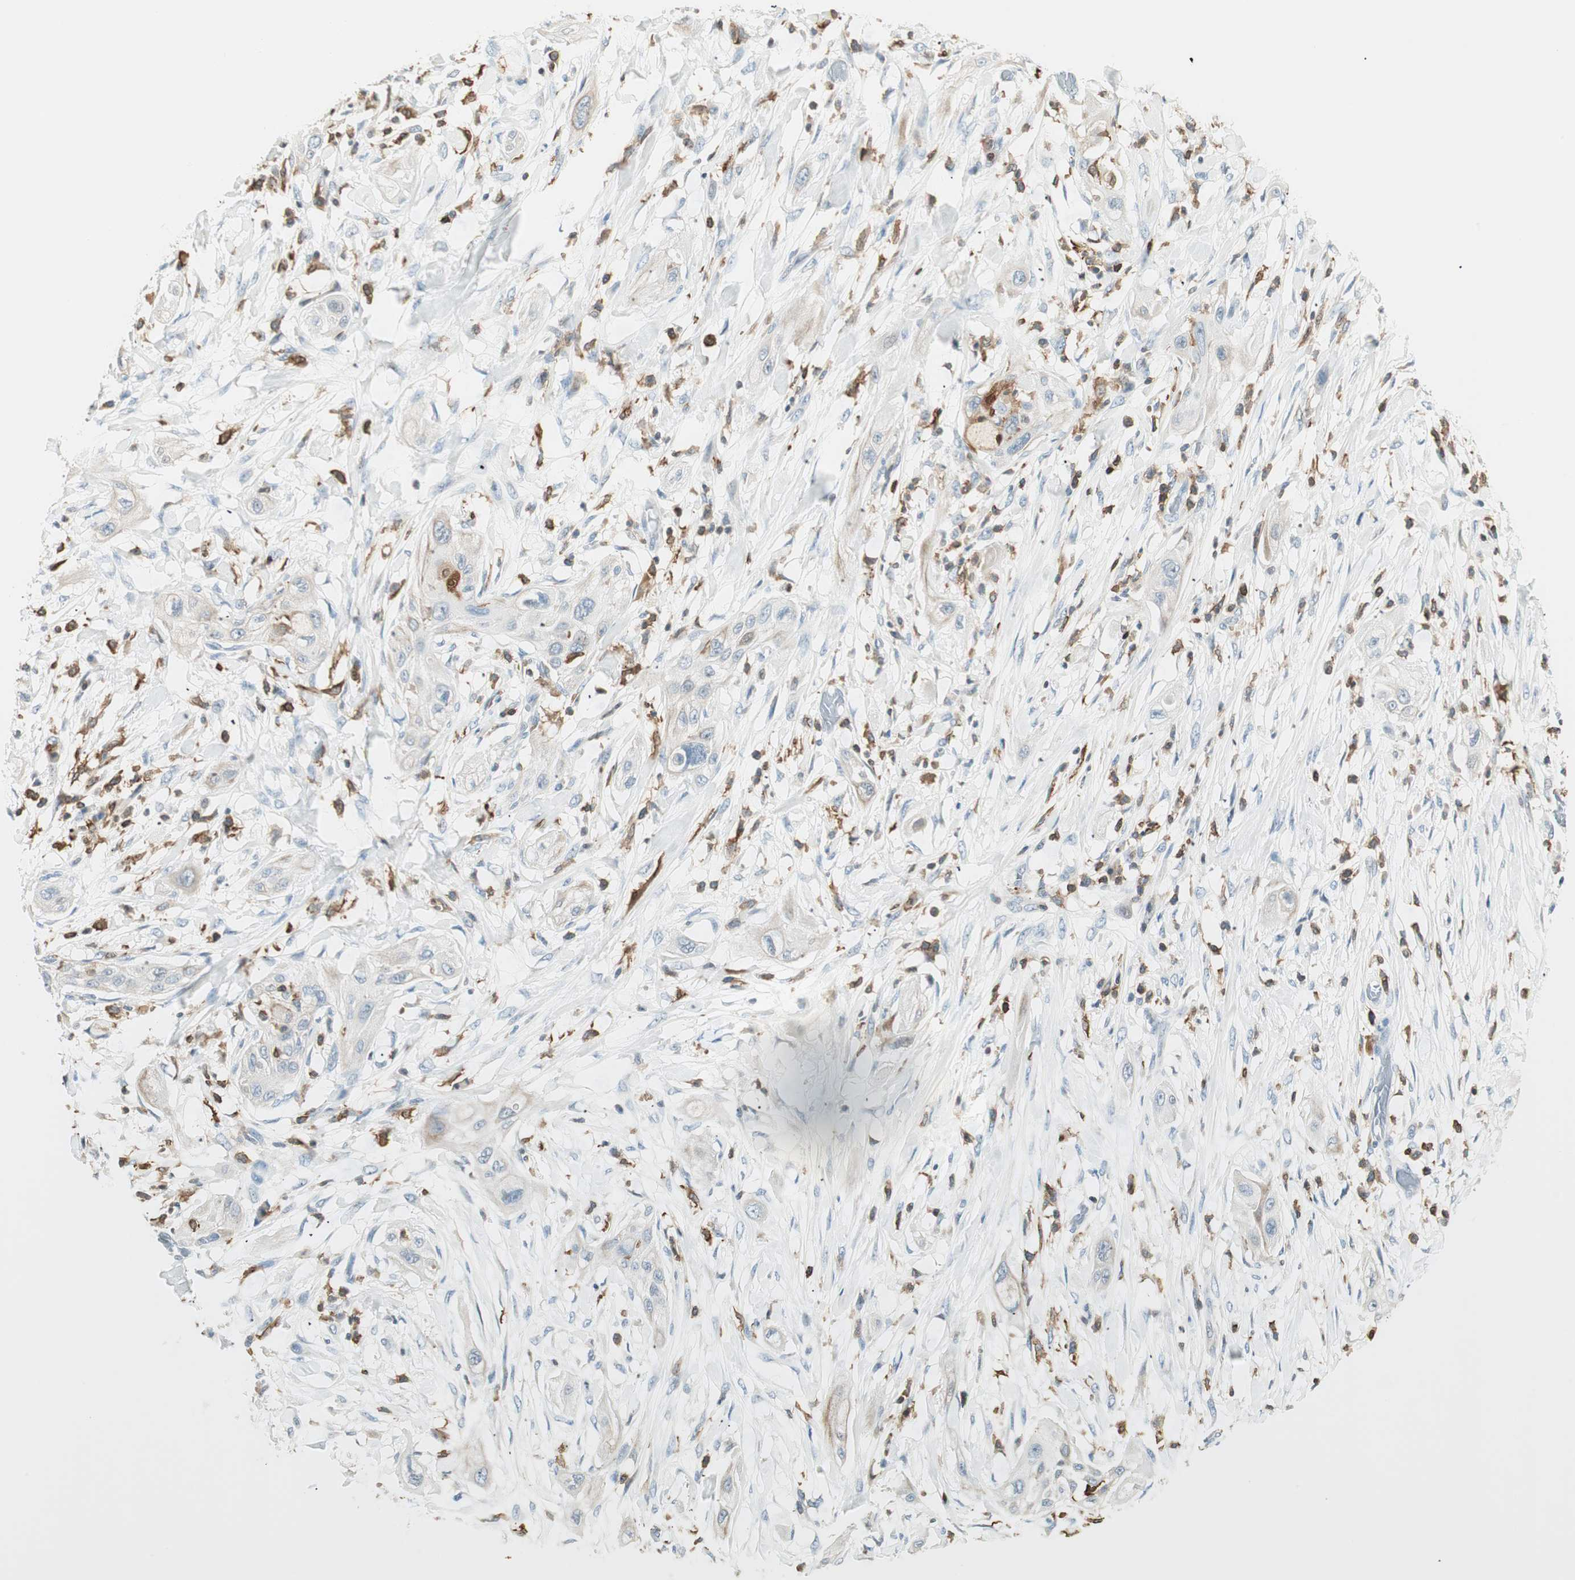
{"staining": {"intensity": "moderate", "quantity": "25%-75%", "location": "cytoplasmic/membranous"}, "tissue": "lung cancer", "cell_type": "Tumor cells", "image_type": "cancer", "snomed": [{"axis": "morphology", "description": "Squamous cell carcinoma, NOS"}, {"axis": "topography", "description": "Lung"}], "caption": "Human lung squamous cell carcinoma stained with a protein marker exhibits moderate staining in tumor cells.", "gene": "HPGD", "patient": {"sex": "female", "age": 47}}